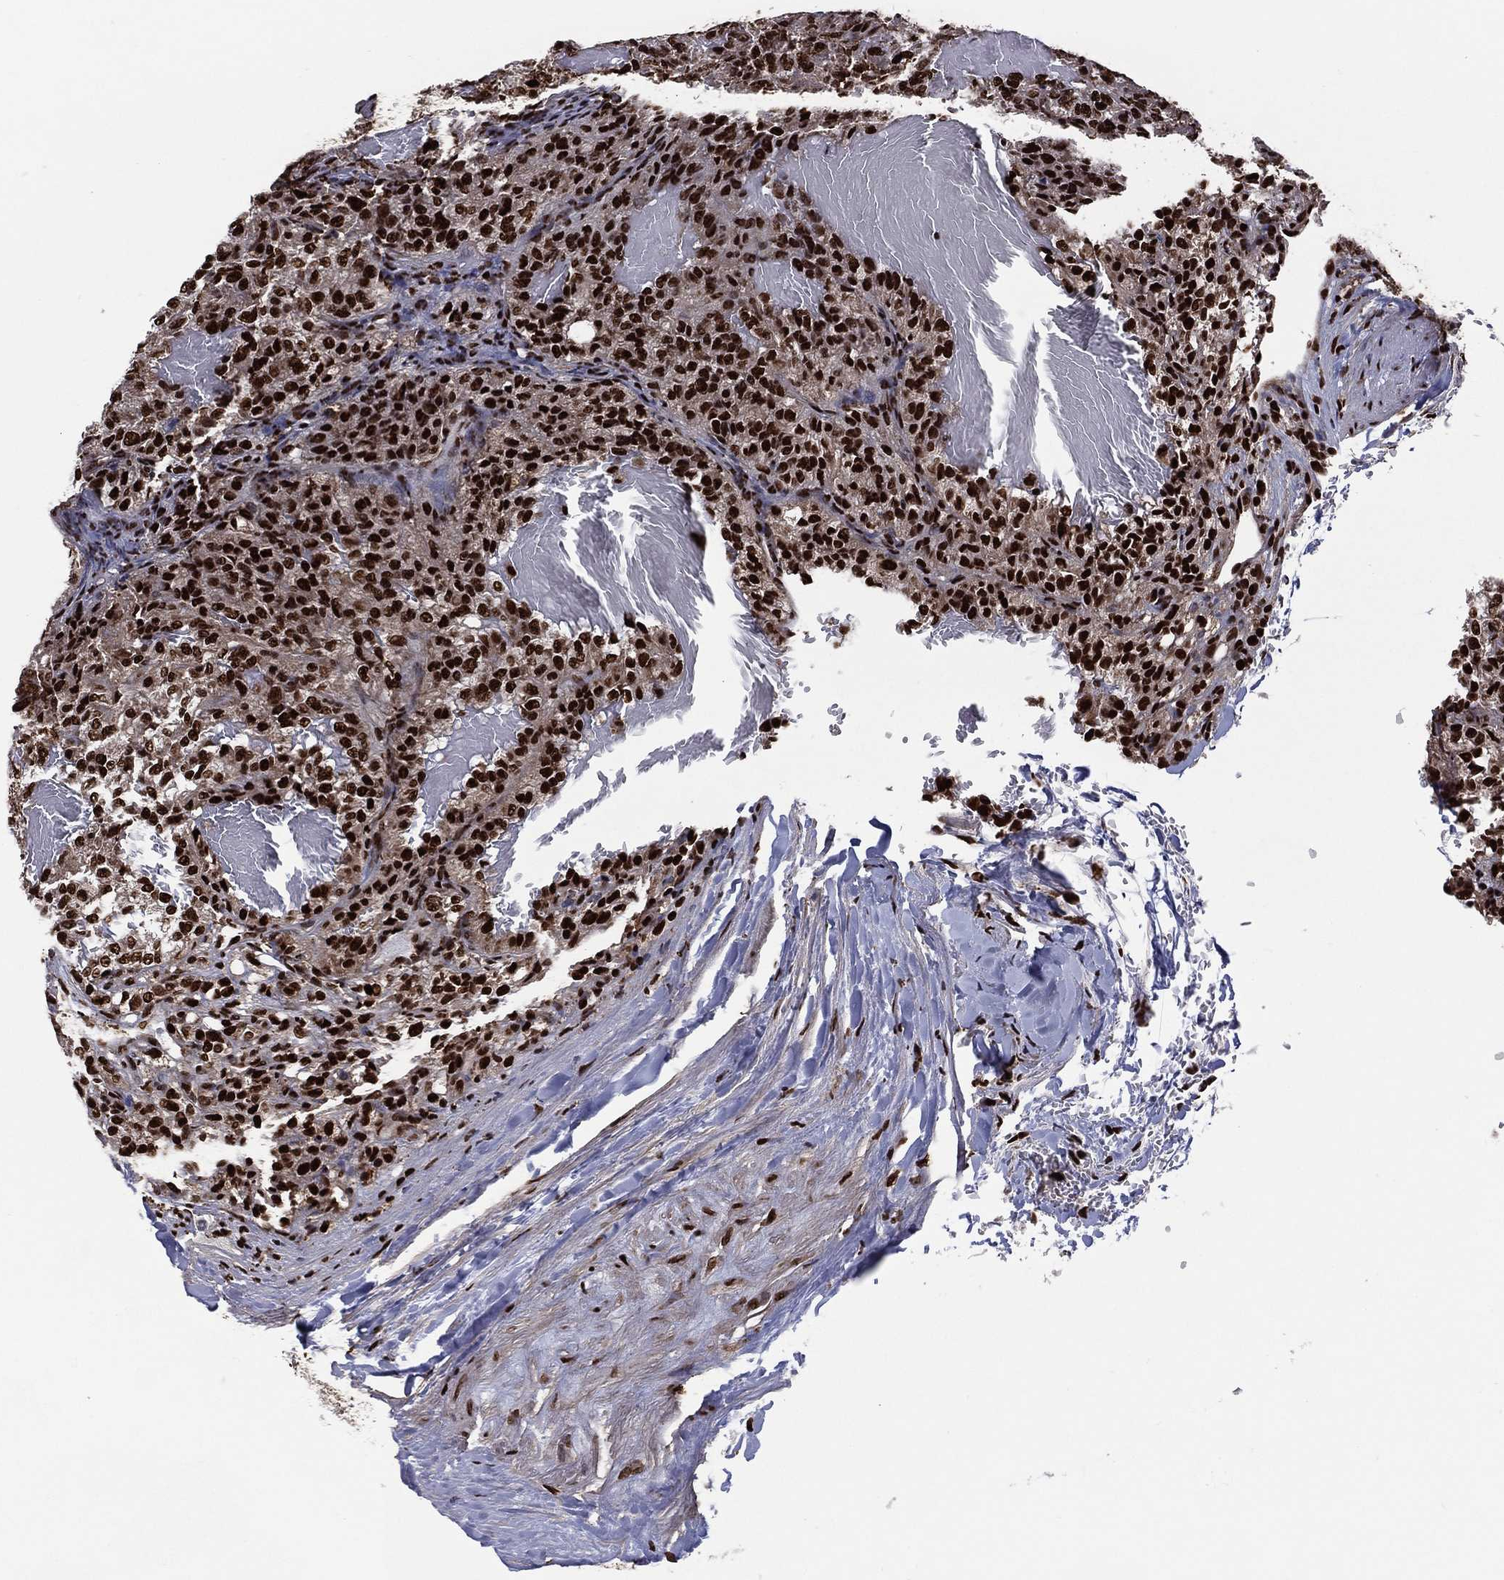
{"staining": {"intensity": "strong", "quantity": ">75%", "location": "nuclear"}, "tissue": "renal cancer", "cell_type": "Tumor cells", "image_type": "cancer", "snomed": [{"axis": "morphology", "description": "Adenocarcinoma, NOS"}, {"axis": "topography", "description": "Kidney"}], "caption": "Immunohistochemical staining of renal cancer exhibits high levels of strong nuclear protein staining in about >75% of tumor cells.", "gene": "TP53BP1", "patient": {"sex": "female", "age": 63}}